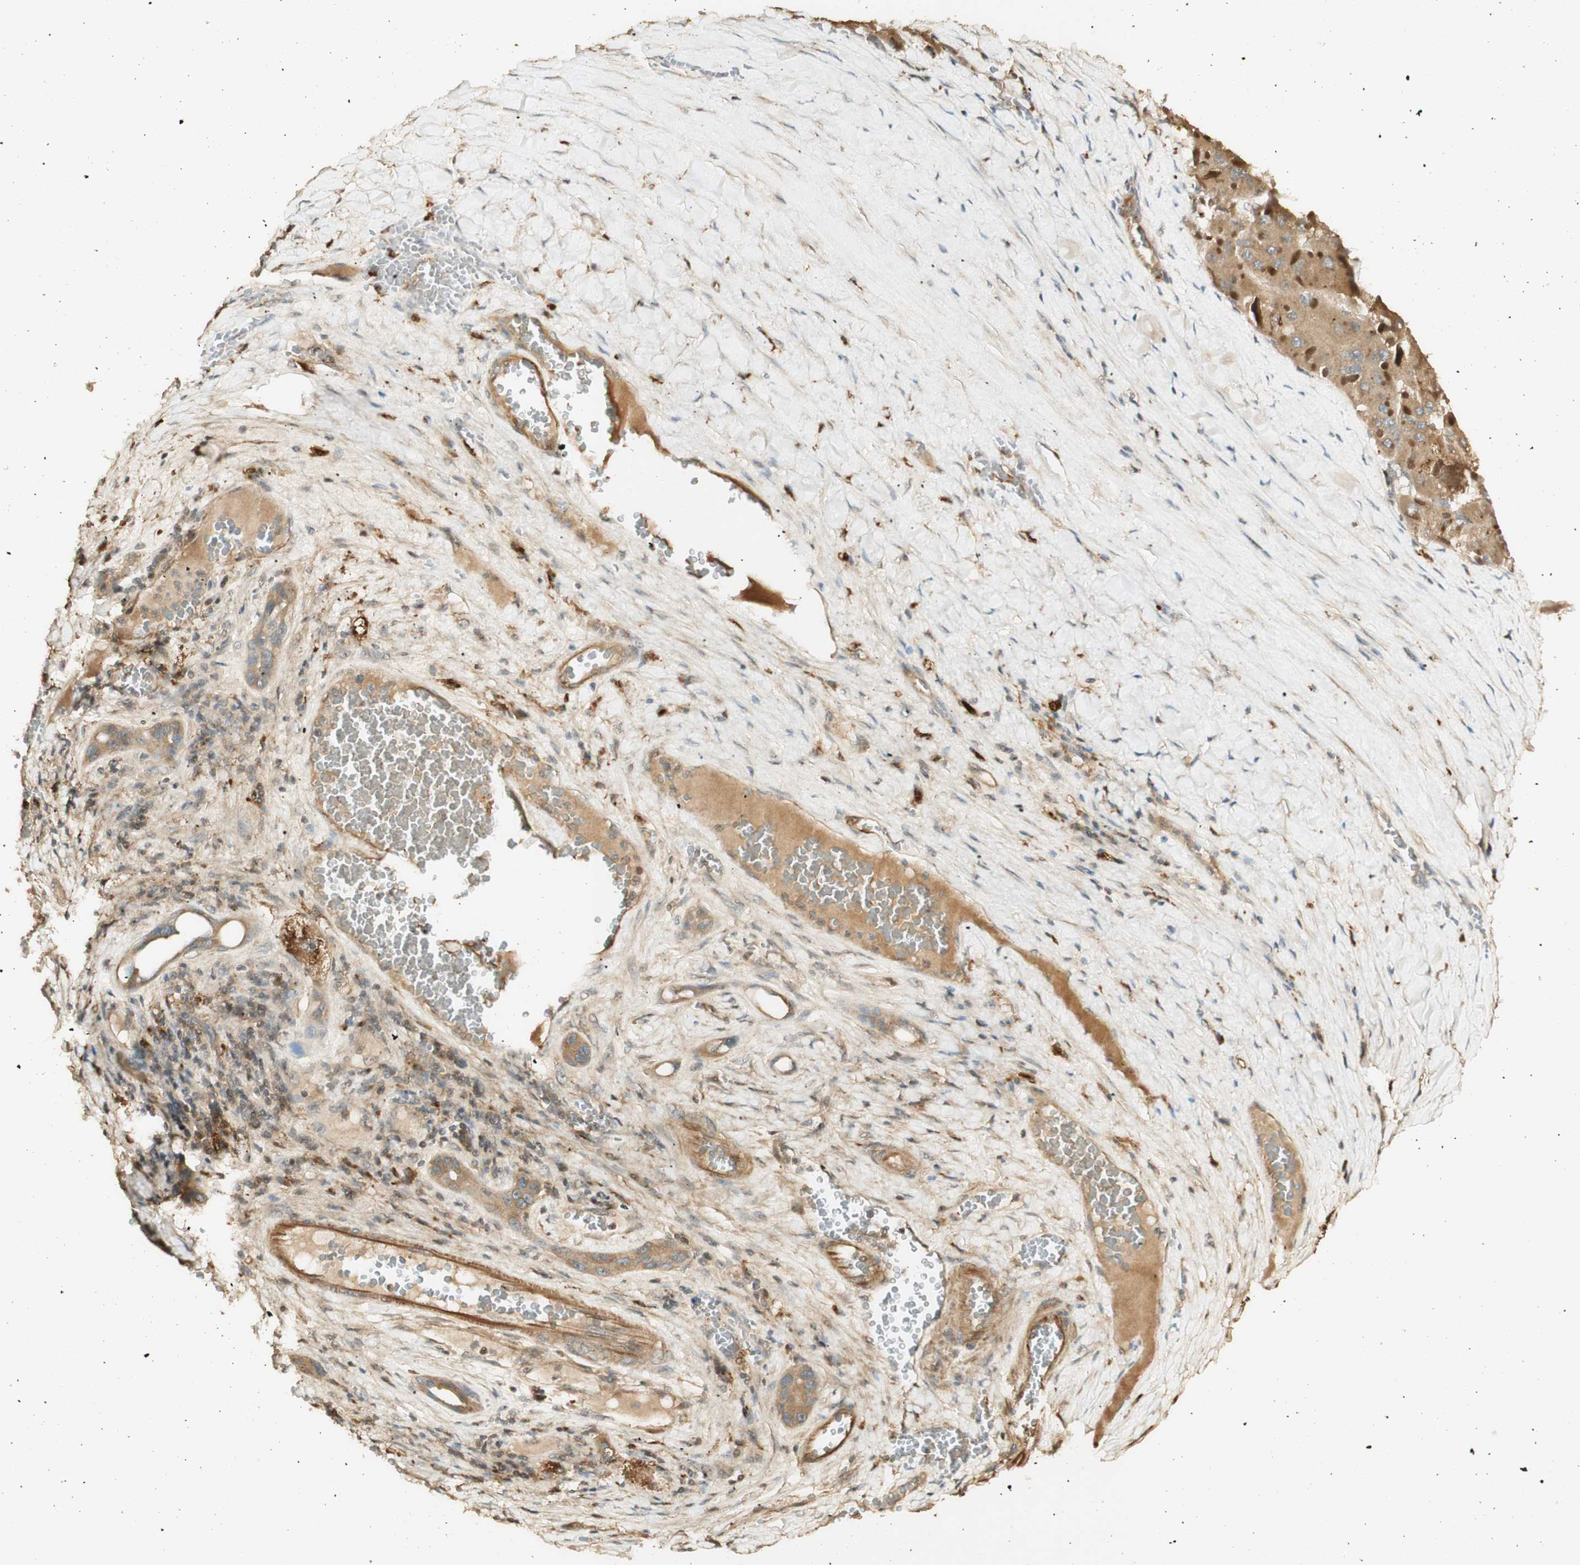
{"staining": {"intensity": "moderate", "quantity": ">75%", "location": "cytoplasmic/membranous"}, "tissue": "liver cancer", "cell_type": "Tumor cells", "image_type": "cancer", "snomed": [{"axis": "morphology", "description": "Carcinoma, Hepatocellular, NOS"}, {"axis": "topography", "description": "Liver"}], "caption": "Hepatocellular carcinoma (liver) tissue demonstrates moderate cytoplasmic/membranous staining in about >75% of tumor cells, visualized by immunohistochemistry. Immunohistochemistry stains the protein in brown and the nuclei are stained blue.", "gene": "AGER", "patient": {"sex": "female", "age": 73}}